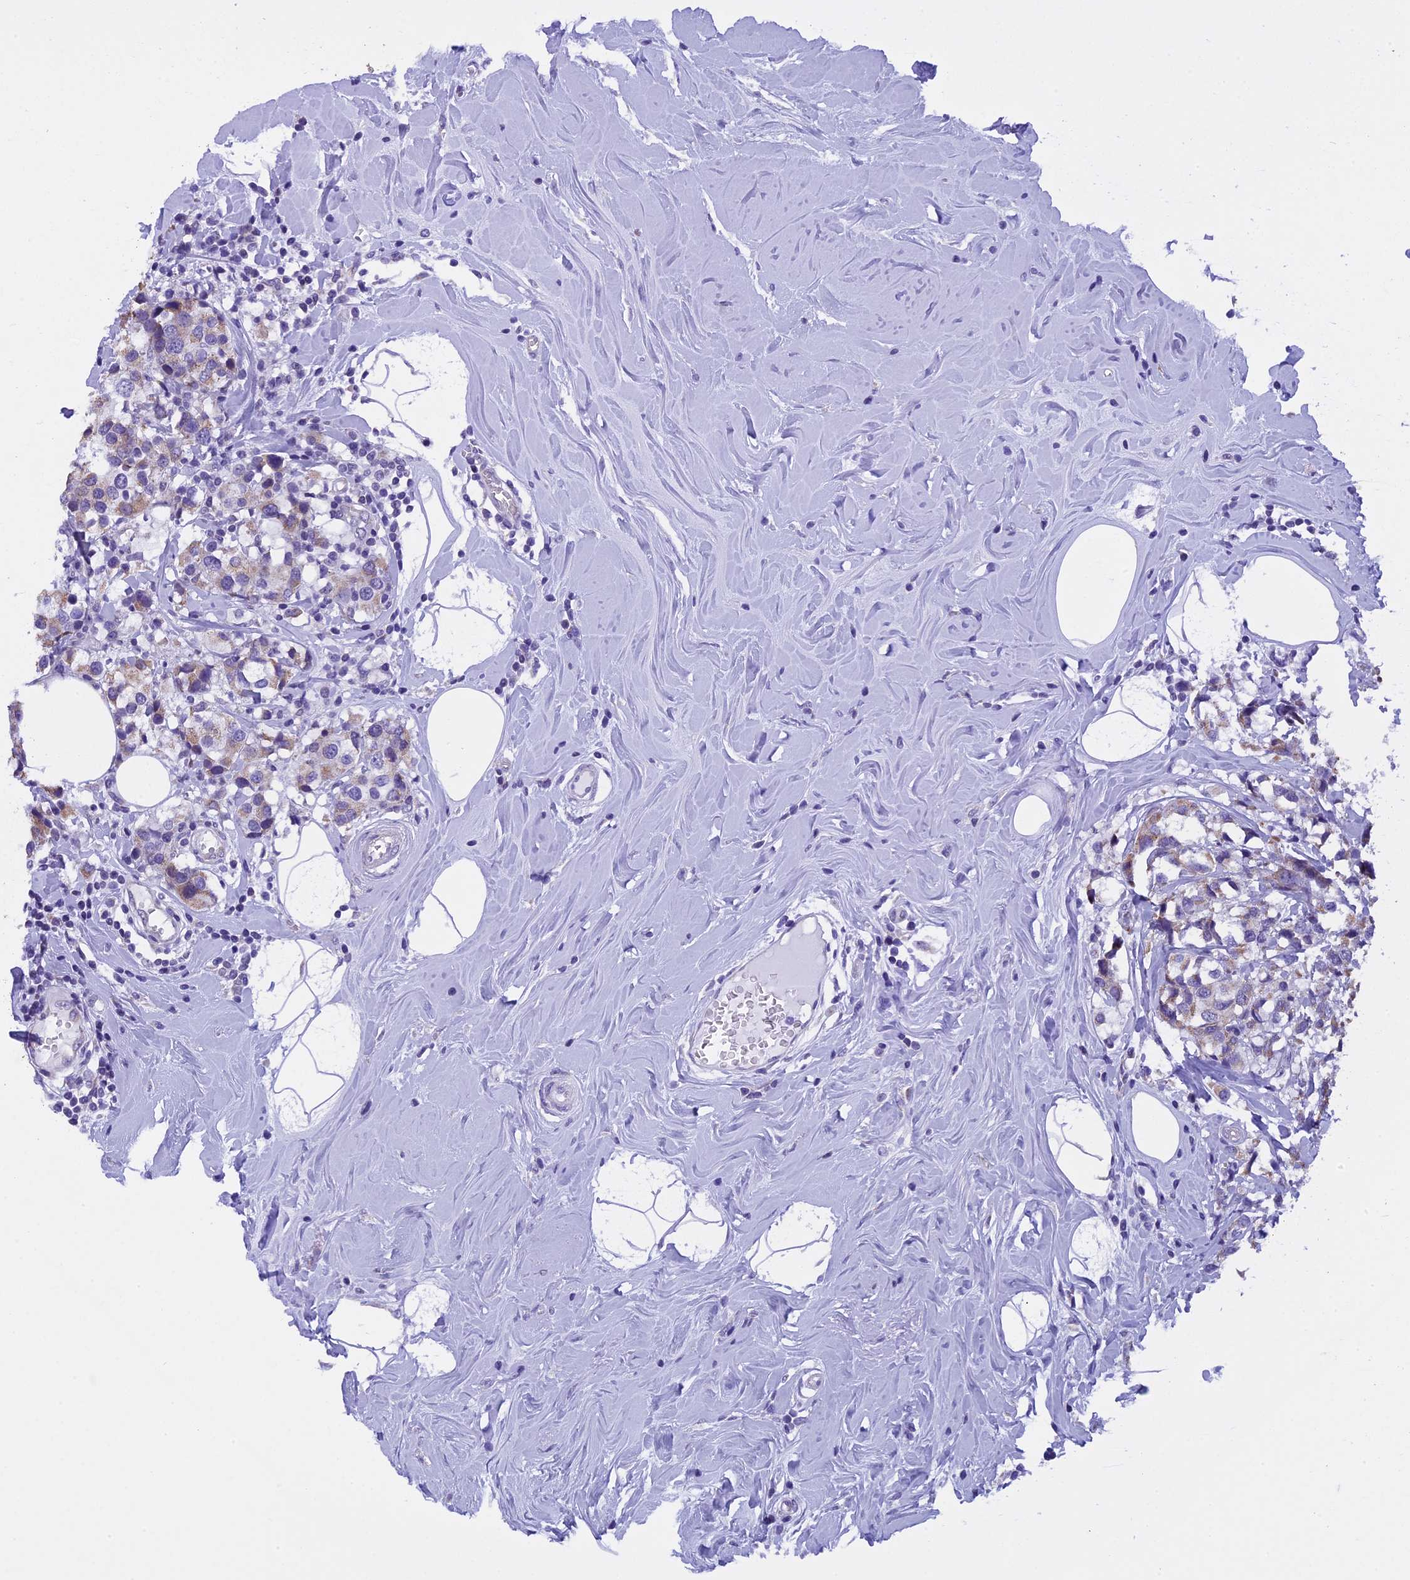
{"staining": {"intensity": "weak", "quantity": "25%-75%", "location": "cytoplasmic/membranous"}, "tissue": "breast cancer", "cell_type": "Tumor cells", "image_type": "cancer", "snomed": [{"axis": "morphology", "description": "Lobular carcinoma"}, {"axis": "topography", "description": "Breast"}], "caption": "Human lobular carcinoma (breast) stained with a brown dye demonstrates weak cytoplasmic/membranous positive staining in approximately 25%-75% of tumor cells.", "gene": "ZNF317", "patient": {"sex": "female", "age": 59}}